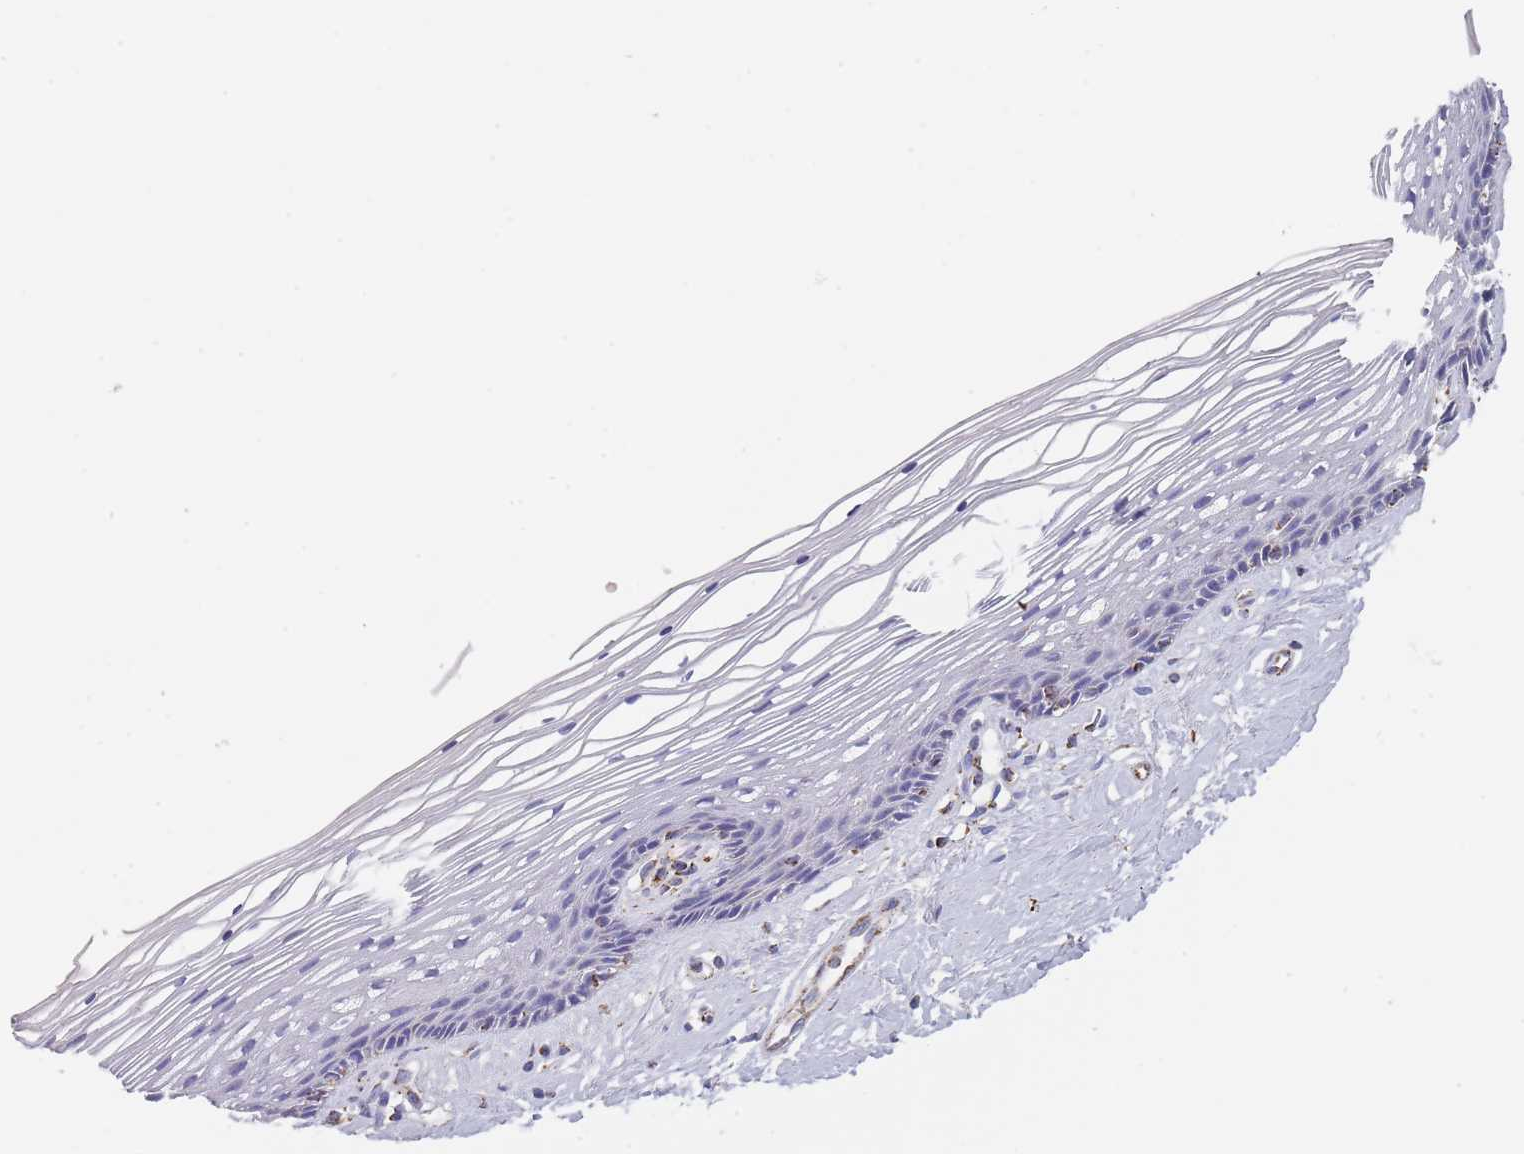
{"staining": {"intensity": "moderate", "quantity": "<25%", "location": "cytoplasmic/membranous"}, "tissue": "vagina", "cell_type": "Squamous epithelial cells", "image_type": "normal", "snomed": [{"axis": "morphology", "description": "Normal tissue, NOS"}, {"axis": "topography", "description": "Vagina"}], "caption": "Protein staining of normal vagina reveals moderate cytoplasmic/membranous expression in about <25% of squamous epithelial cells.", "gene": "PGP", "patient": {"sex": "female", "age": 46}}